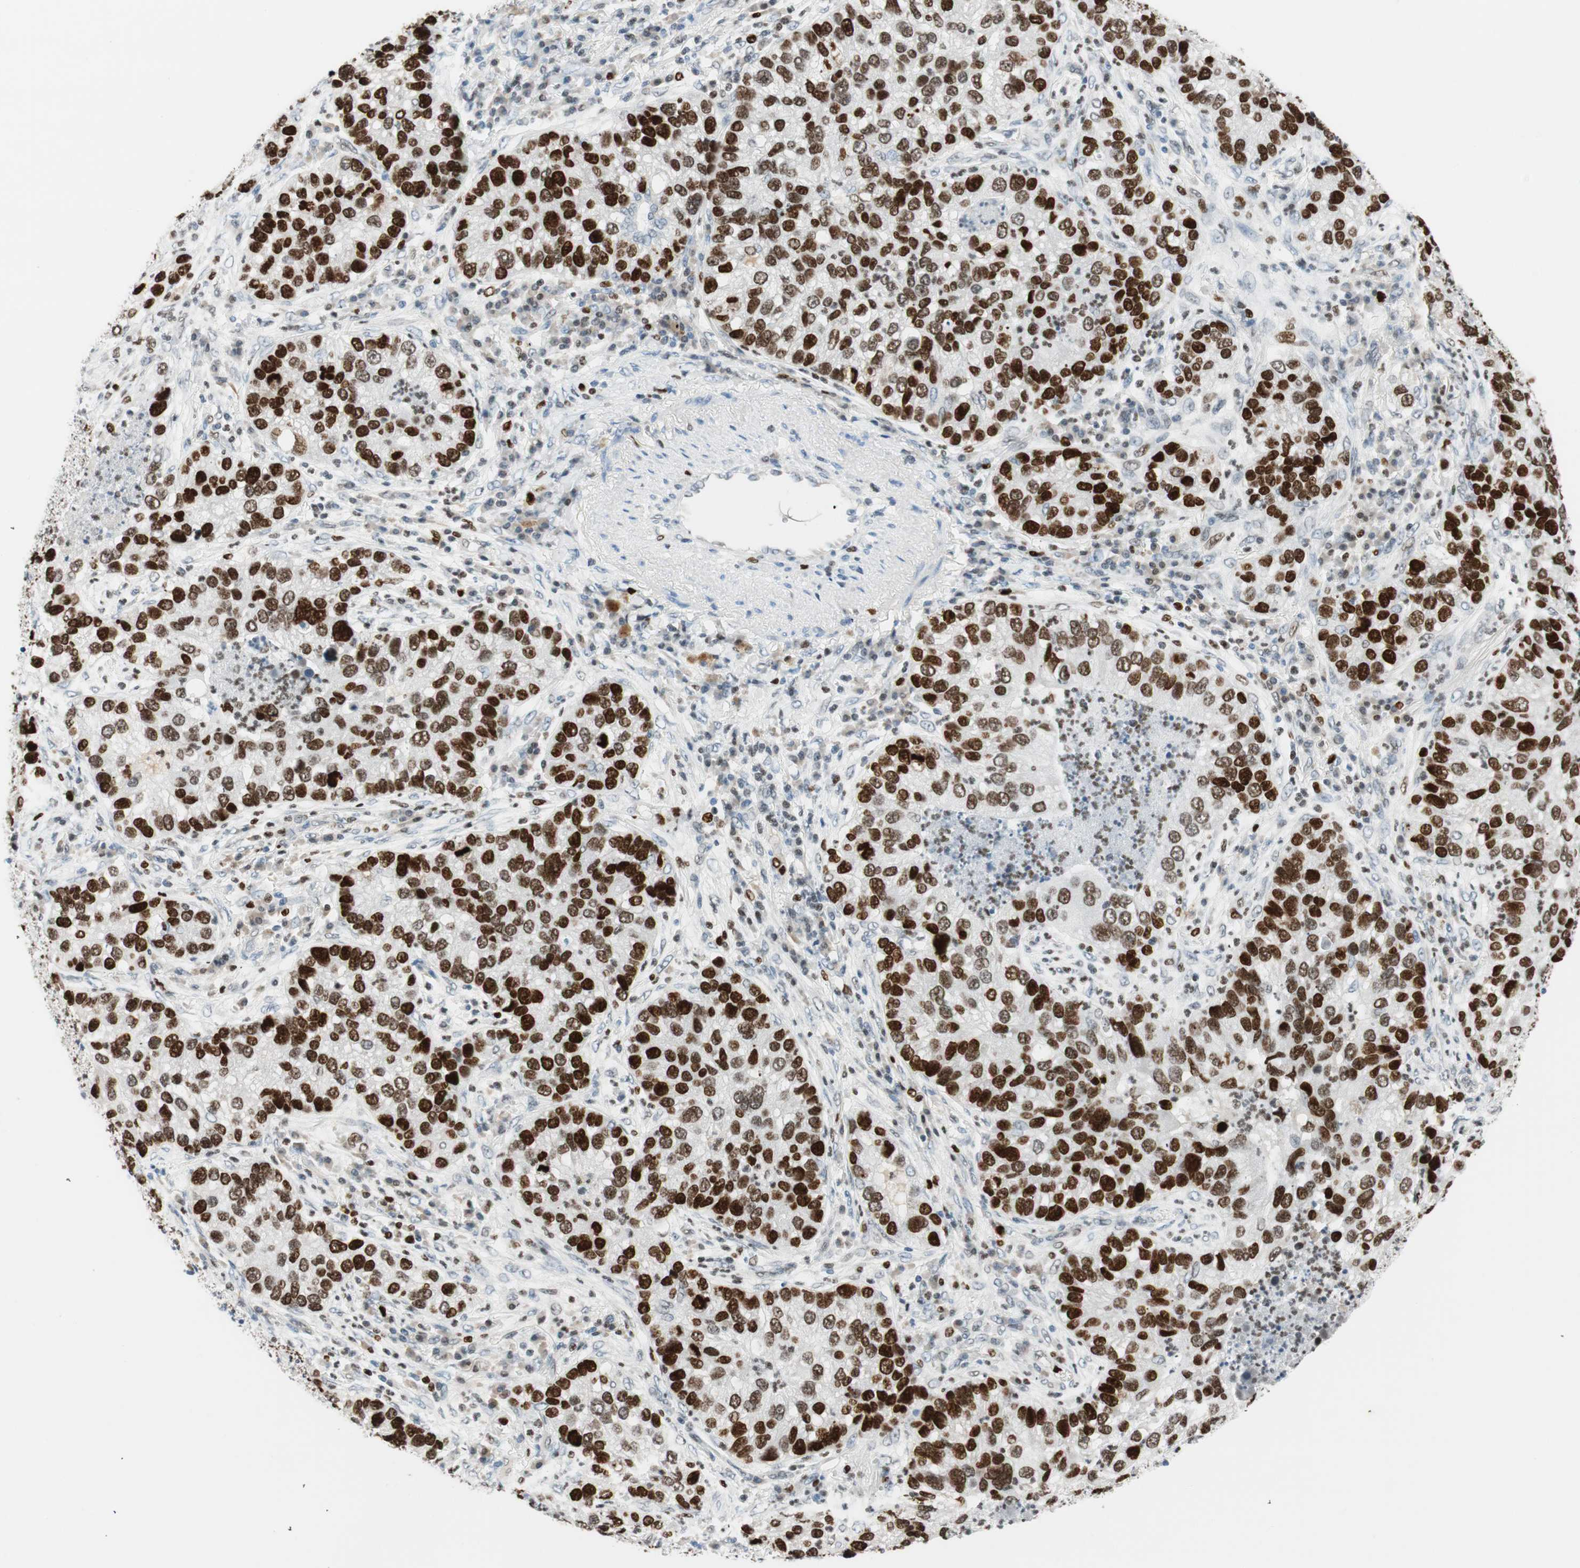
{"staining": {"intensity": "strong", "quantity": ">75%", "location": "nuclear"}, "tissue": "lung cancer", "cell_type": "Tumor cells", "image_type": "cancer", "snomed": [{"axis": "morphology", "description": "Normal tissue, NOS"}, {"axis": "morphology", "description": "Adenocarcinoma, NOS"}, {"axis": "topography", "description": "Bronchus"}, {"axis": "topography", "description": "Lung"}], "caption": "Protein staining by immunohistochemistry reveals strong nuclear staining in approximately >75% of tumor cells in lung cancer (adenocarcinoma).", "gene": "EZH2", "patient": {"sex": "male", "age": 54}}